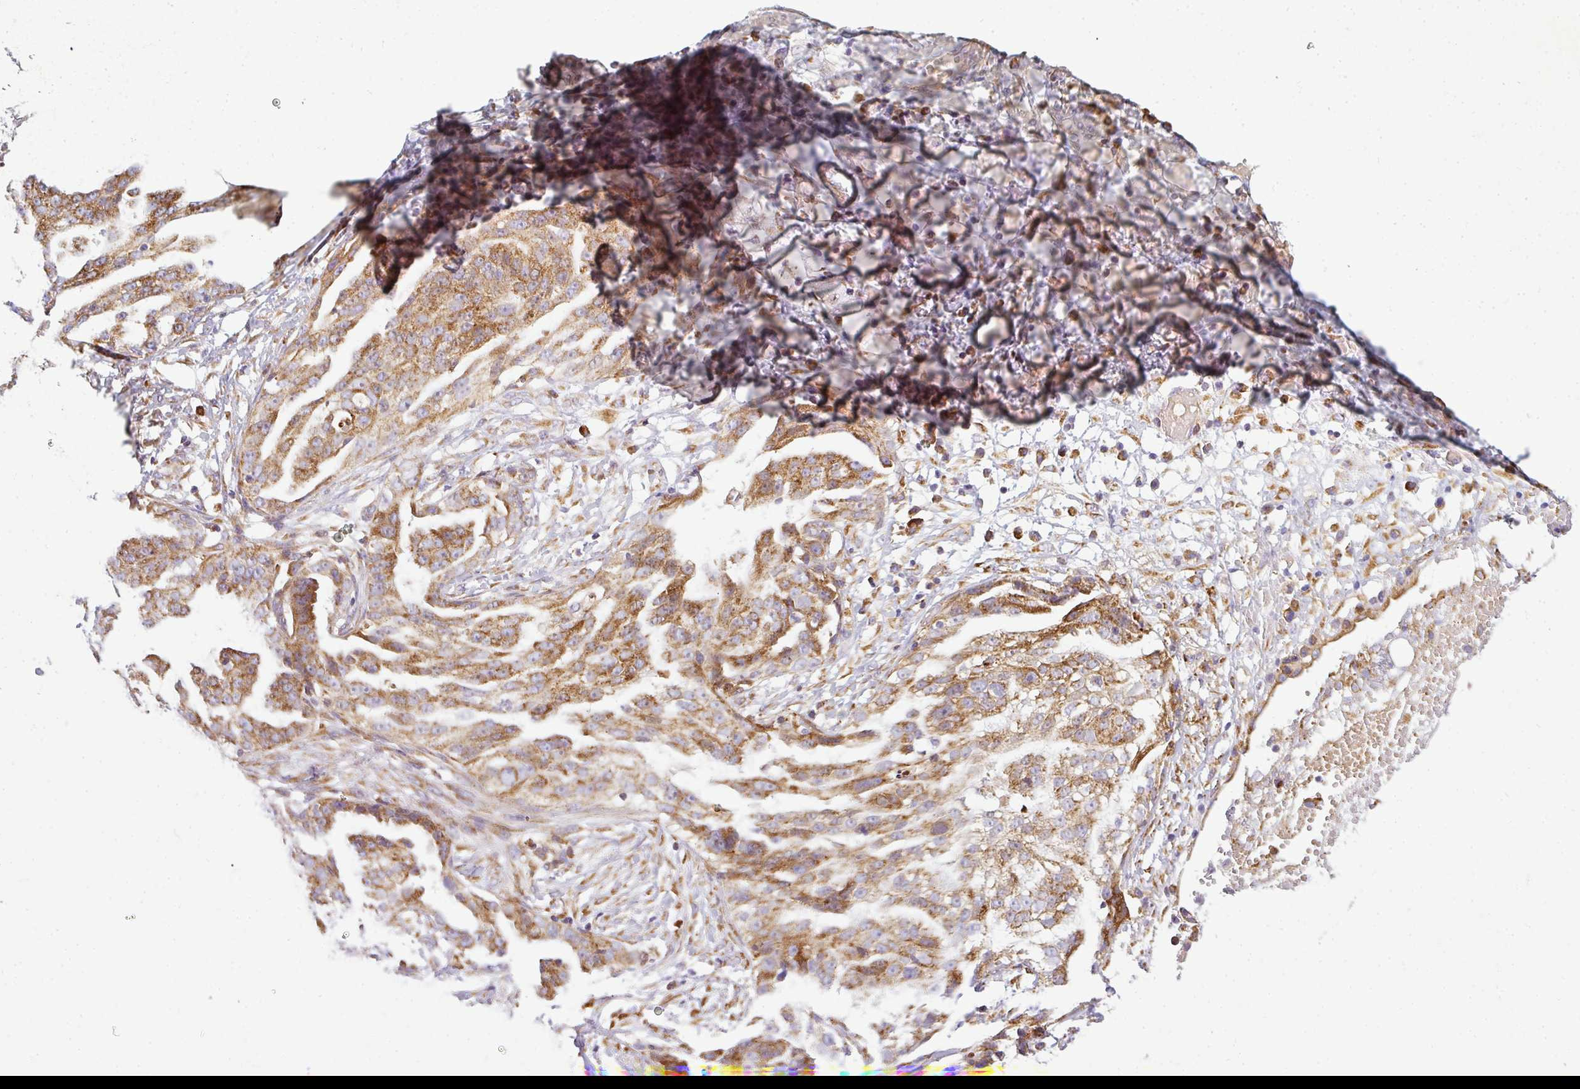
{"staining": {"intensity": "moderate", "quantity": ">75%", "location": "cytoplasmic/membranous"}, "tissue": "ovarian cancer", "cell_type": "Tumor cells", "image_type": "cancer", "snomed": [{"axis": "morphology", "description": "Cystadenocarcinoma, serous, NOS"}, {"axis": "topography", "description": "Ovary"}], "caption": "Tumor cells show moderate cytoplasmic/membranous positivity in approximately >75% of cells in serous cystadenocarcinoma (ovarian).", "gene": "ANKRD18A", "patient": {"sex": "female", "age": 58}}